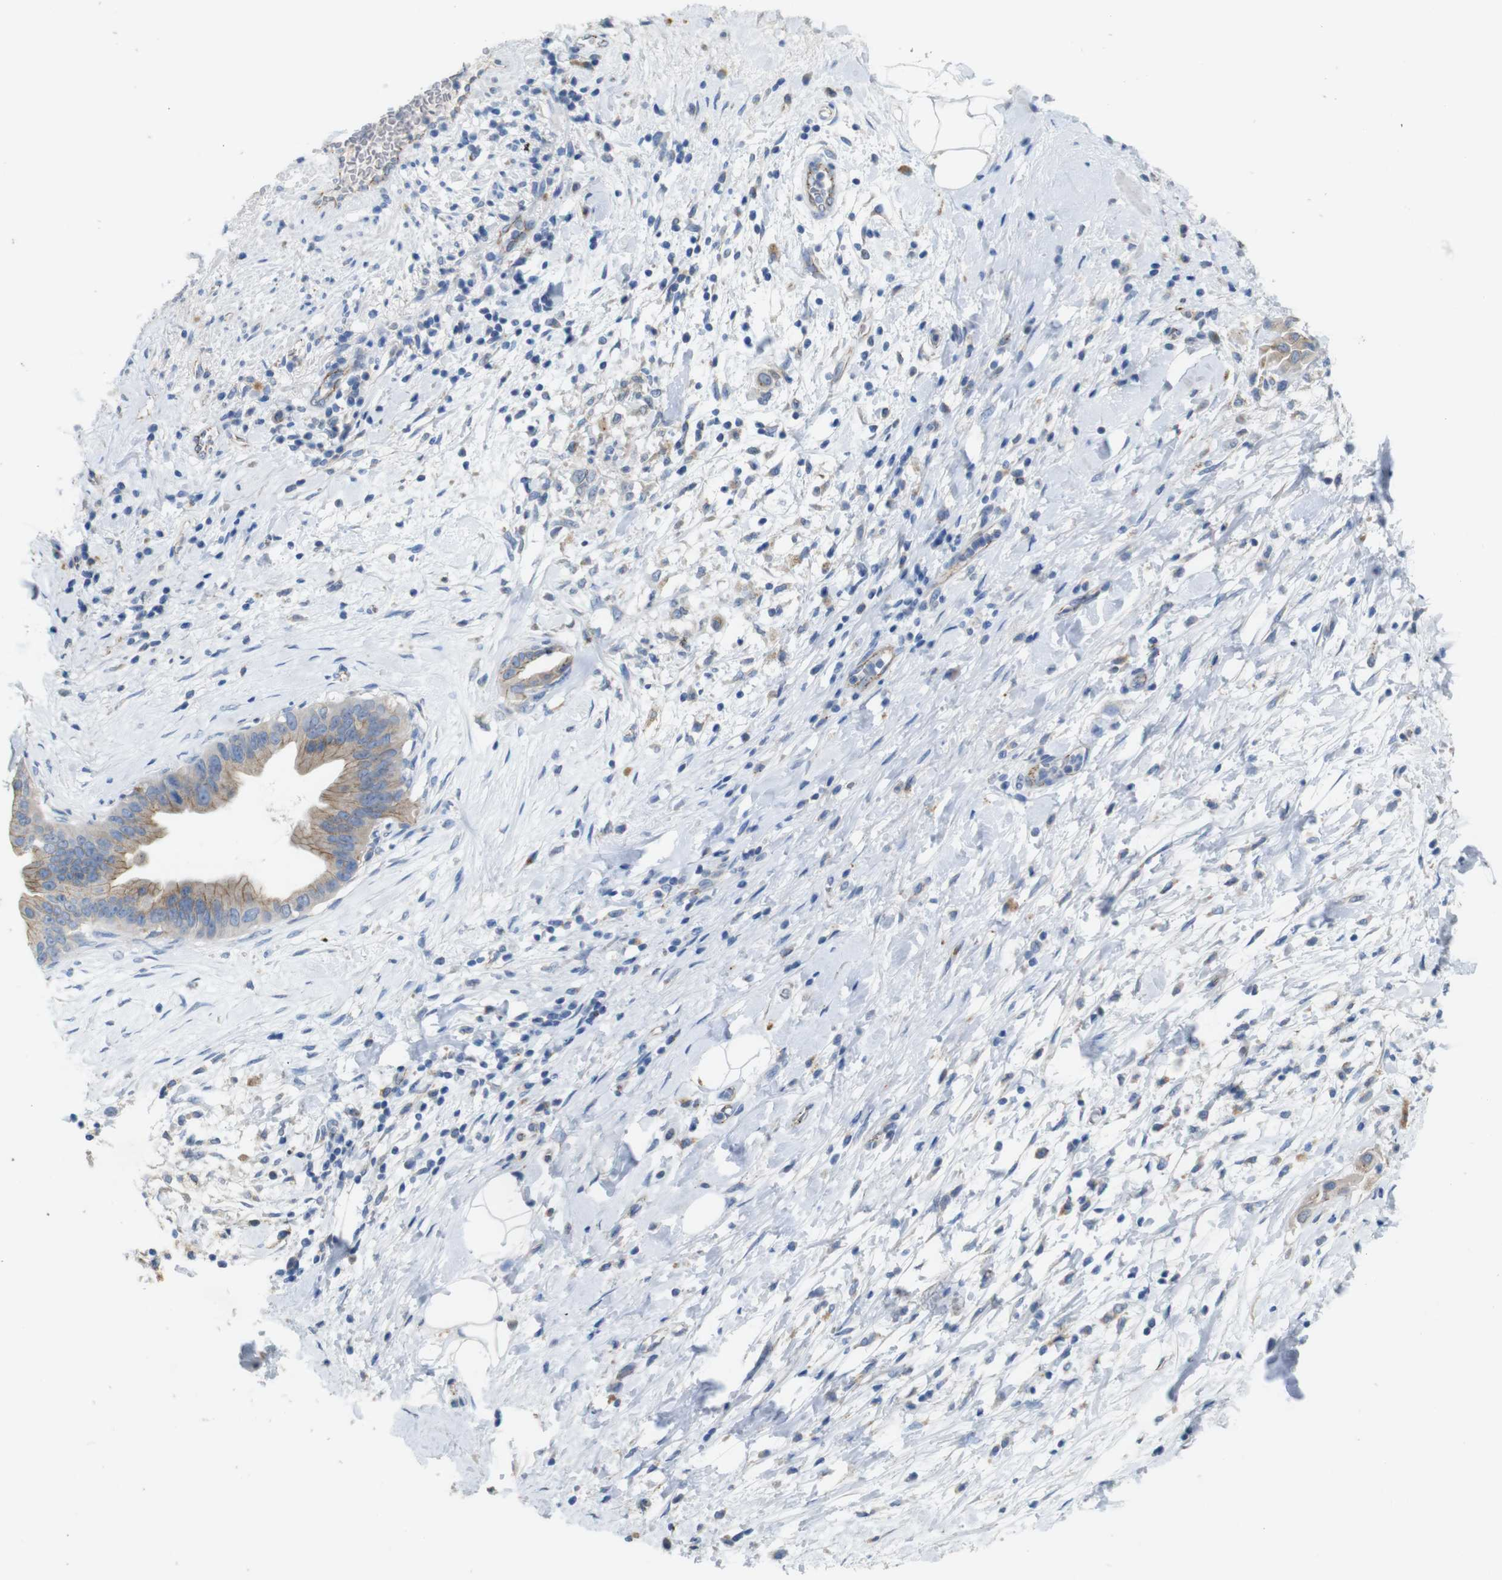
{"staining": {"intensity": "weak", "quantity": ">75%", "location": "cytoplasmic/membranous"}, "tissue": "pancreatic cancer", "cell_type": "Tumor cells", "image_type": "cancer", "snomed": [{"axis": "morphology", "description": "Adenocarcinoma, NOS"}, {"axis": "topography", "description": "Pancreas"}], "caption": "Brown immunohistochemical staining in human pancreatic cancer (adenocarcinoma) demonstrates weak cytoplasmic/membranous positivity in approximately >75% of tumor cells.", "gene": "NHLRC3", "patient": {"sex": "male", "age": 55}}